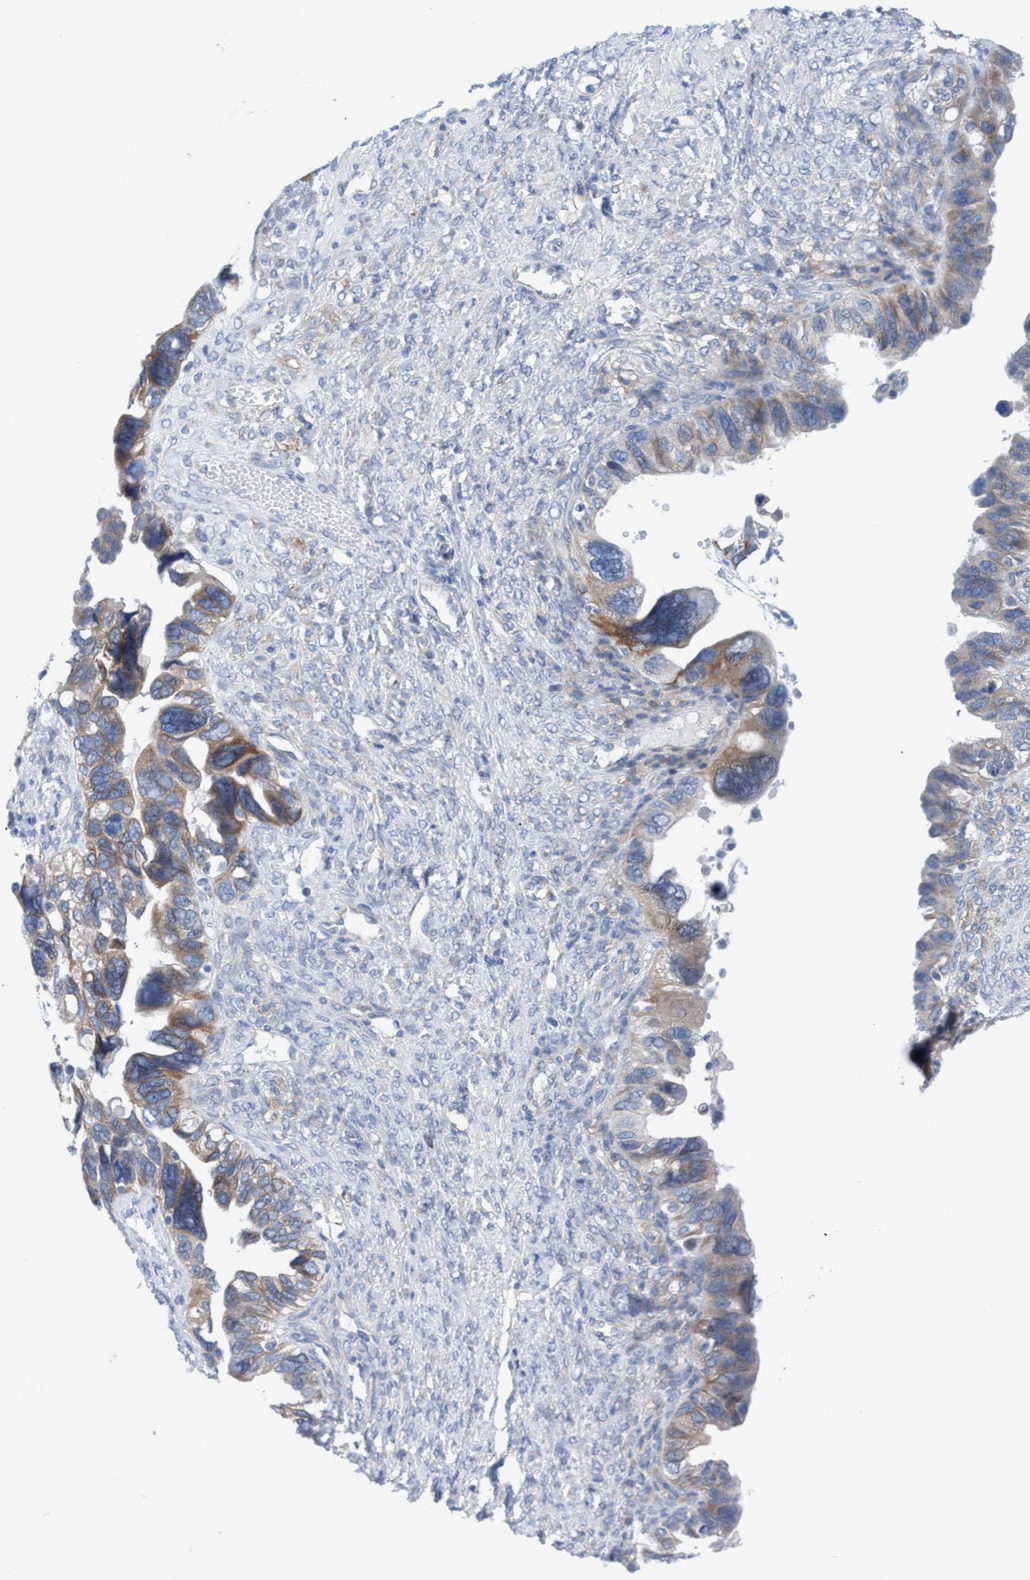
{"staining": {"intensity": "moderate", "quantity": "25%-75%", "location": "cytoplasmic/membranous"}, "tissue": "ovarian cancer", "cell_type": "Tumor cells", "image_type": "cancer", "snomed": [{"axis": "morphology", "description": "Cystadenocarcinoma, serous, NOS"}, {"axis": "topography", "description": "Ovary"}], "caption": "Human ovarian cancer (serous cystadenocarcinoma) stained with a brown dye demonstrates moderate cytoplasmic/membranous positive positivity in about 25%-75% of tumor cells.", "gene": "RSAD1", "patient": {"sex": "female", "age": 79}}